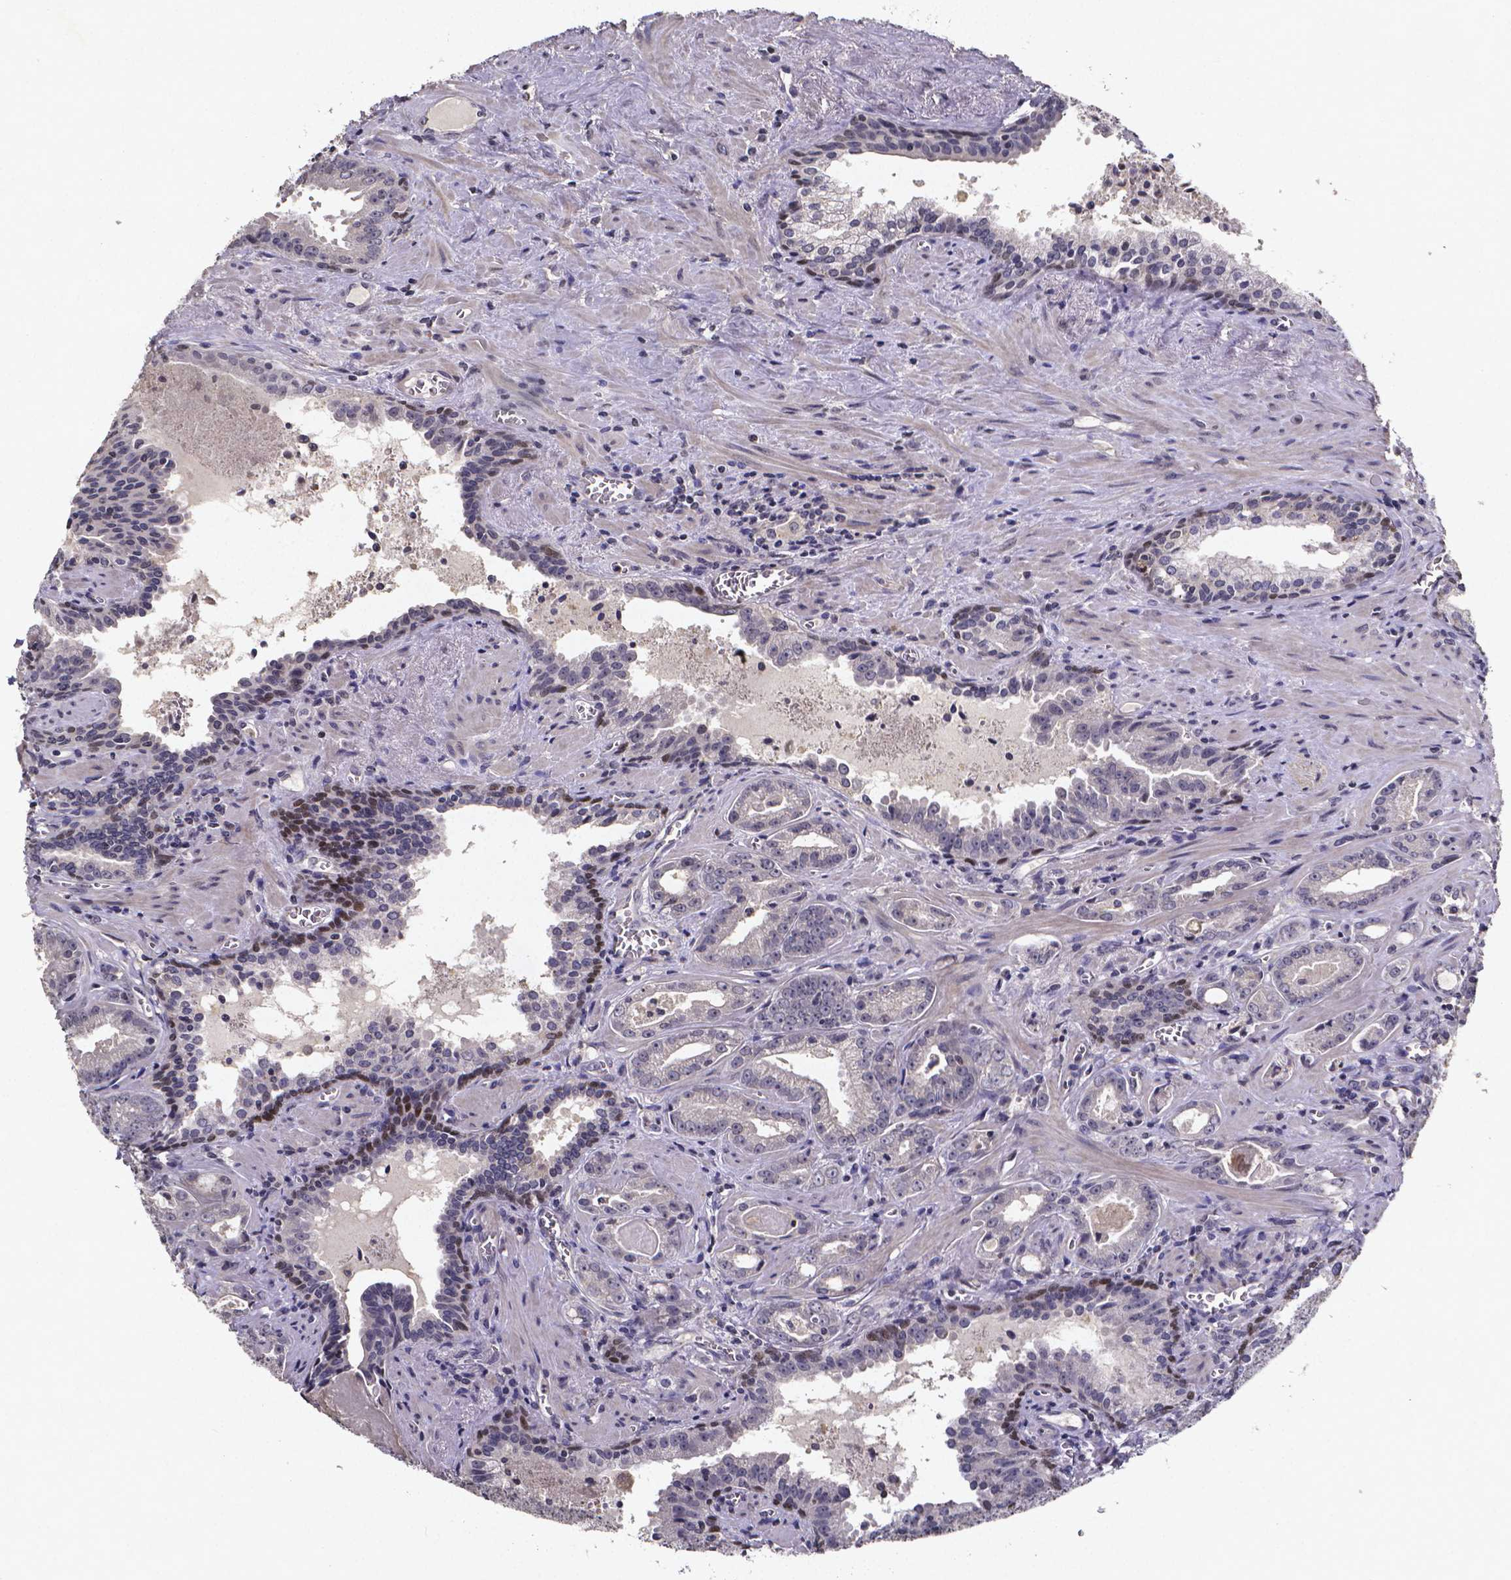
{"staining": {"intensity": "negative", "quantity": "none", "location": "none"}, "tissue": "prostate cancer", "cell_type": "Tumor cells", "image_type": "cancer", "snomed": [{"axis": "morphology", "description": "Adenocarcinoma, High grade"}, {"axis": "topography", "description": "Prostate"}], "caption": "A high-resolution image shows immunohistochemistry staining of prostate adenocarcinoma (high-grade), which demonstrates no significant positivity in tumor cells.", "gene": "TP73", "patient": {"sex": "male", "age": 68}}